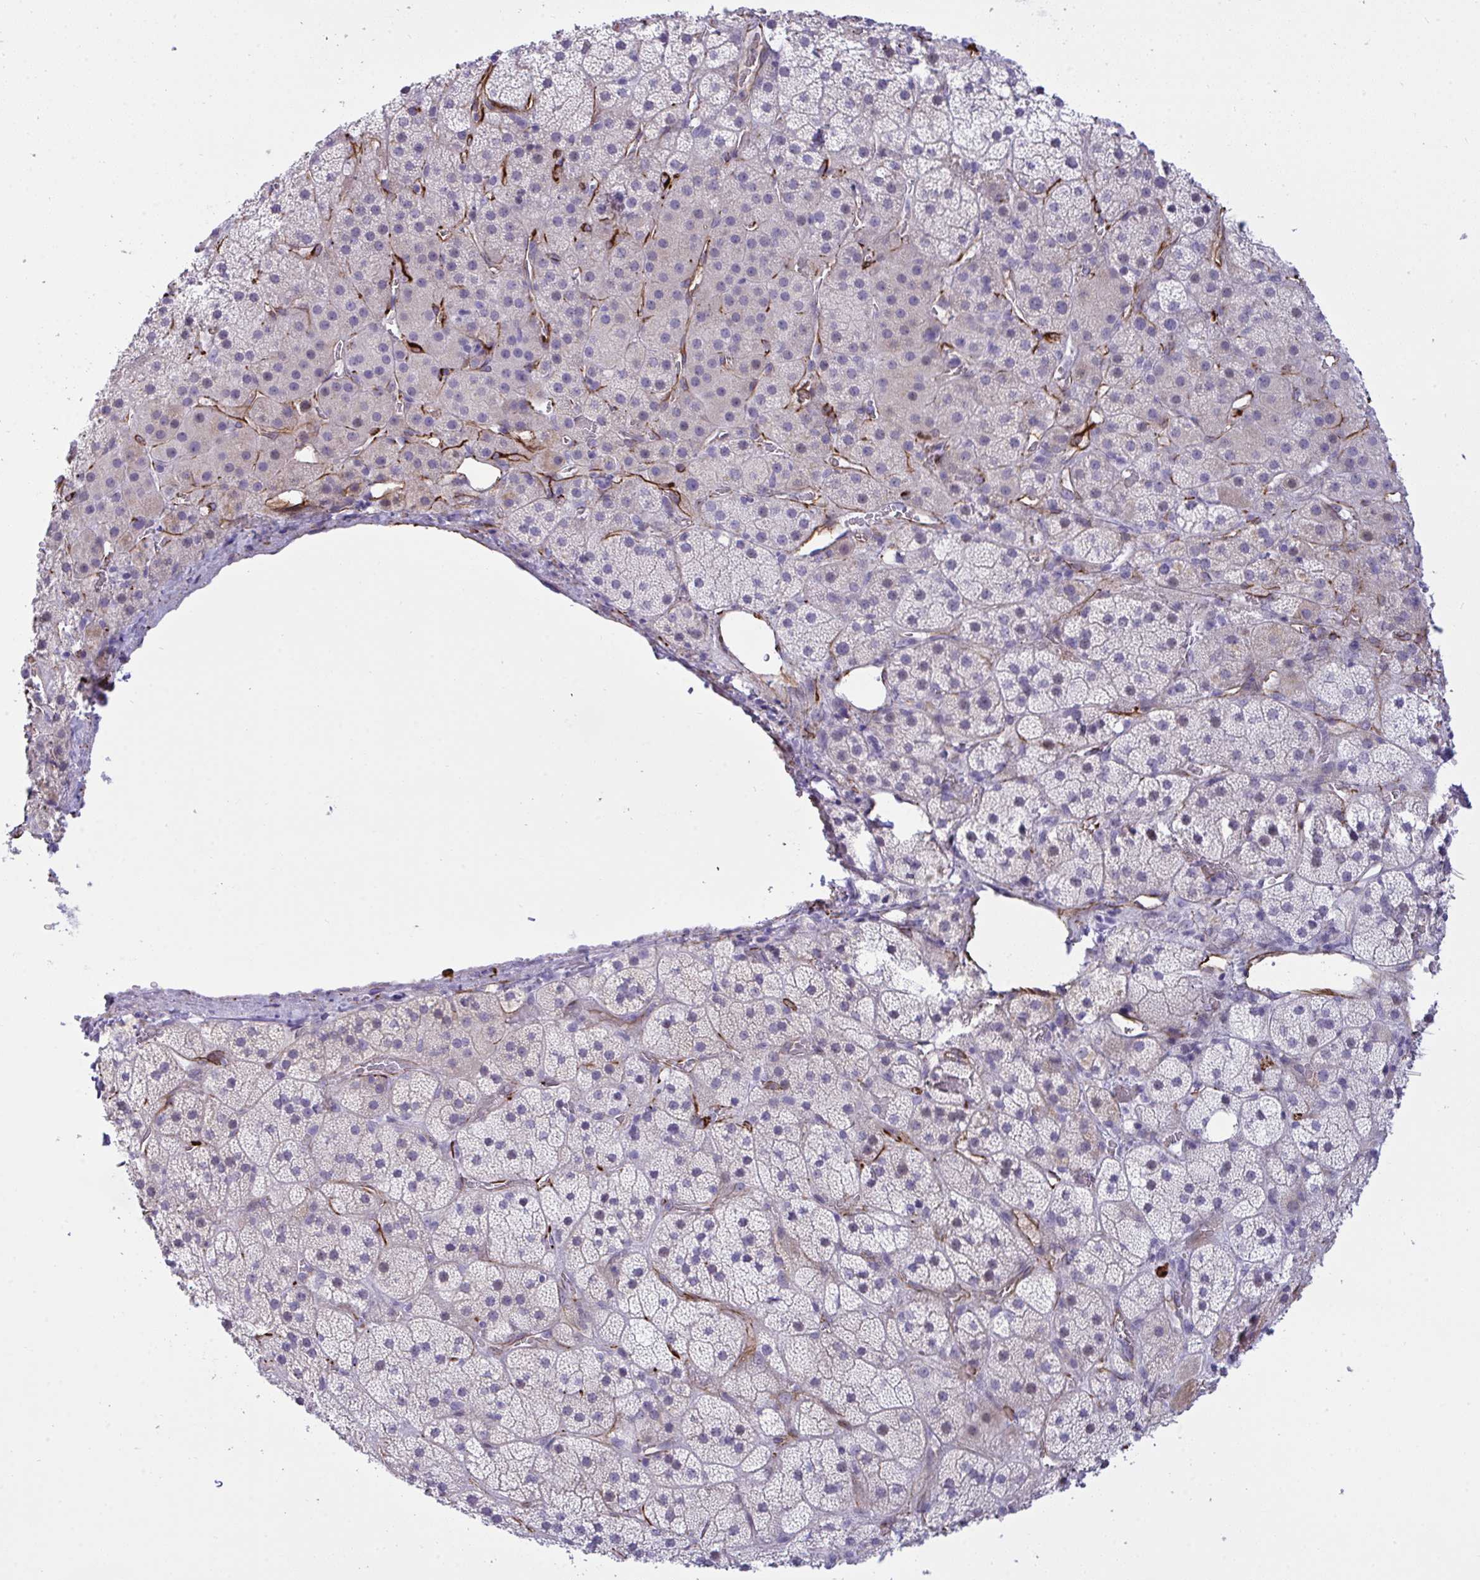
{"staining": {"intensity": "negative", "quantity": "none", "location": "none"}, "tissue": "adrenal gland", "cell_type": "Glandular cells", "image_type": "normal", "snomed": [{"axis": "morphology", "description": "Normal tissue, NOS"}, {"axis": "topography", "description": "Adrenal gland"}], "caption": "The image exhibits no staining of glandular cells in normal adrenal gland.", "gene": "SLC35B1", "patient": {"sex": "male", "age": 57}}